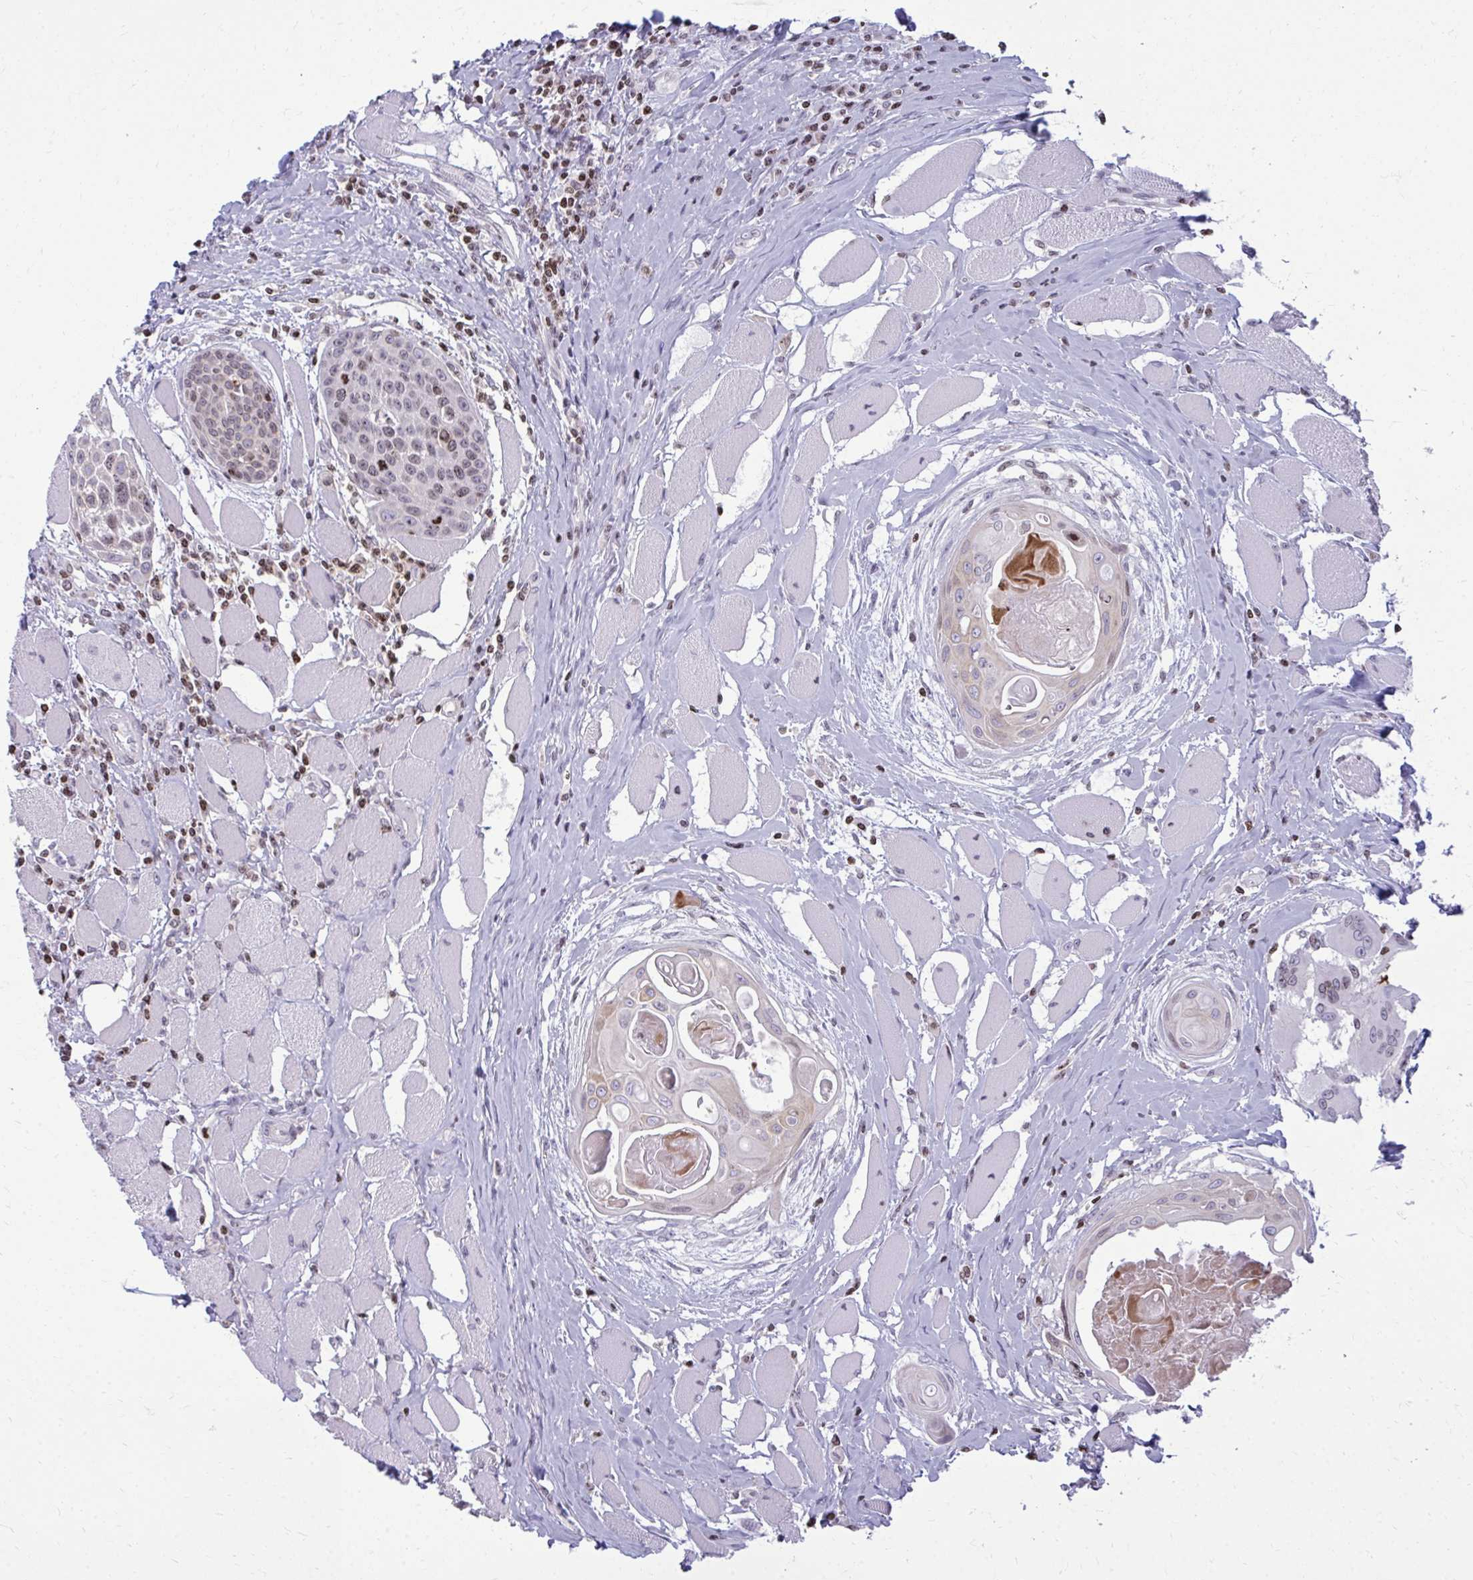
{"staining": {"intensity": "moderate", "quantity": "<25%", "location": "nuclear"}, "tissue": "head and neck cancer", "cell_type": "Tumor cells", "image_type": "cancer", "snomed": [{"axis": "morphology", "description": "Squamous cell carcinoma, NOS"}, {"axis": "topography", "description": "Head-Neck"}], "caption": "Head and neck squamous cell carcinoma stained for a protein displays moderate nuclear positivity in tumor cells.", "gene": "AP5M1", "patient": {"sex": "female", "age": 73}}